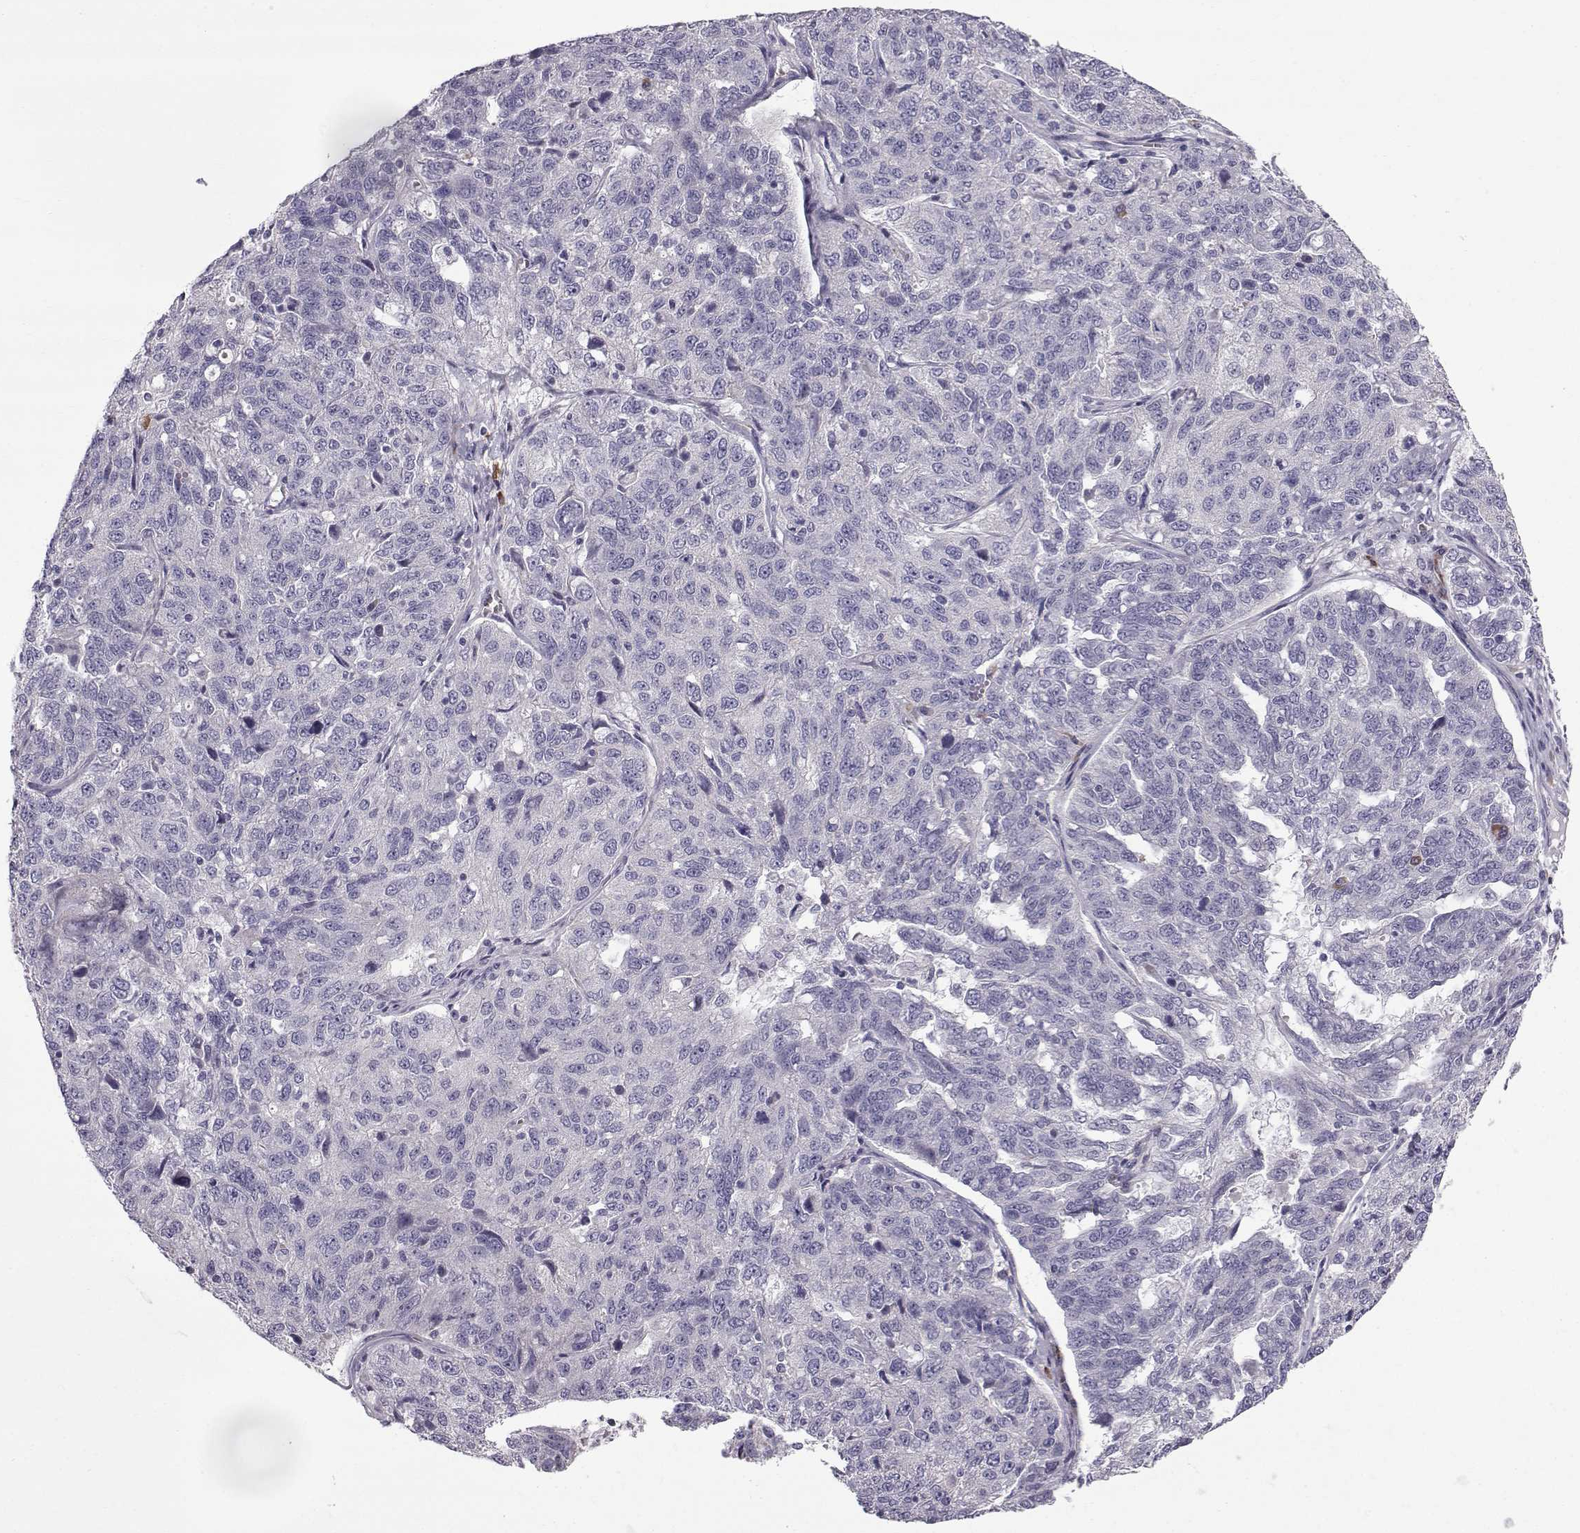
{"staining": {"intensity": "negative", "quantity": "none", "location": "none"}, "tissue": "ovarian cancer", "cell_type": "Tumor cells", "image_type": "cancer", "snomed": [{"axis": "morphology", "description": "Cystadenocarcinoma, serous, NOS"}, {"axis": "topography", "description": "Ovary"}], "caption": "DAB immunohistochemical staining of ovarian cancer reveals no significant staining in tumor cells.", "gene": "QPCT", "patient": {"sex": "female", "age": 71}}